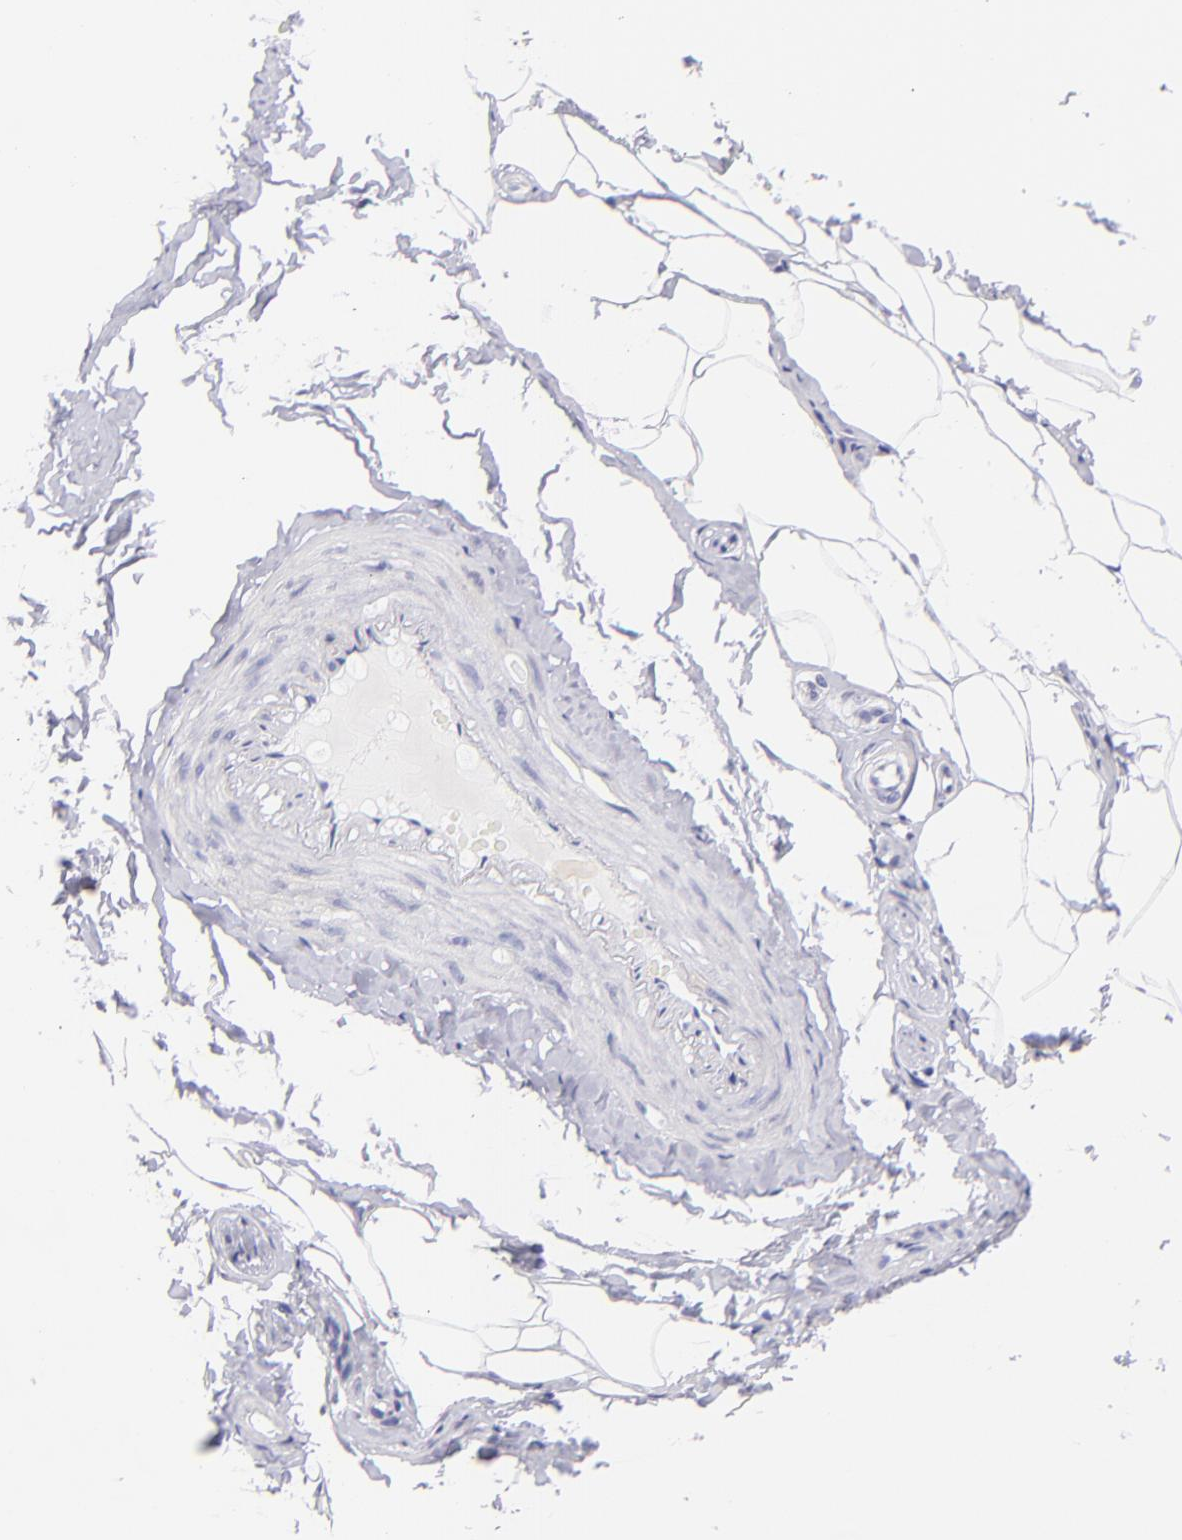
{"staining": {"intensity": "negative", "quantity": "none", "location": "none"}, "tissue": "adipose tissue", "cell_type": "Adipocytes", "image_type": "normal", "snomed": [{"axis": "morphology", "description": "Normal tissue, NOS"}, {"axis": "topography", "description": "Soft tissue"}, {"axis": "topography", "description": "Peripheral nerve tissue"}], "caption": "Histopathology image shows no protein staining in adipocytes of unremarkable adipose tissue. (Brightfield microscopy of DAB (3,3'-diaminobenzidine) immunohistochemistry at high magnification).", "gene": "PIP", "patient": {"sex": "female", "age": 68}}